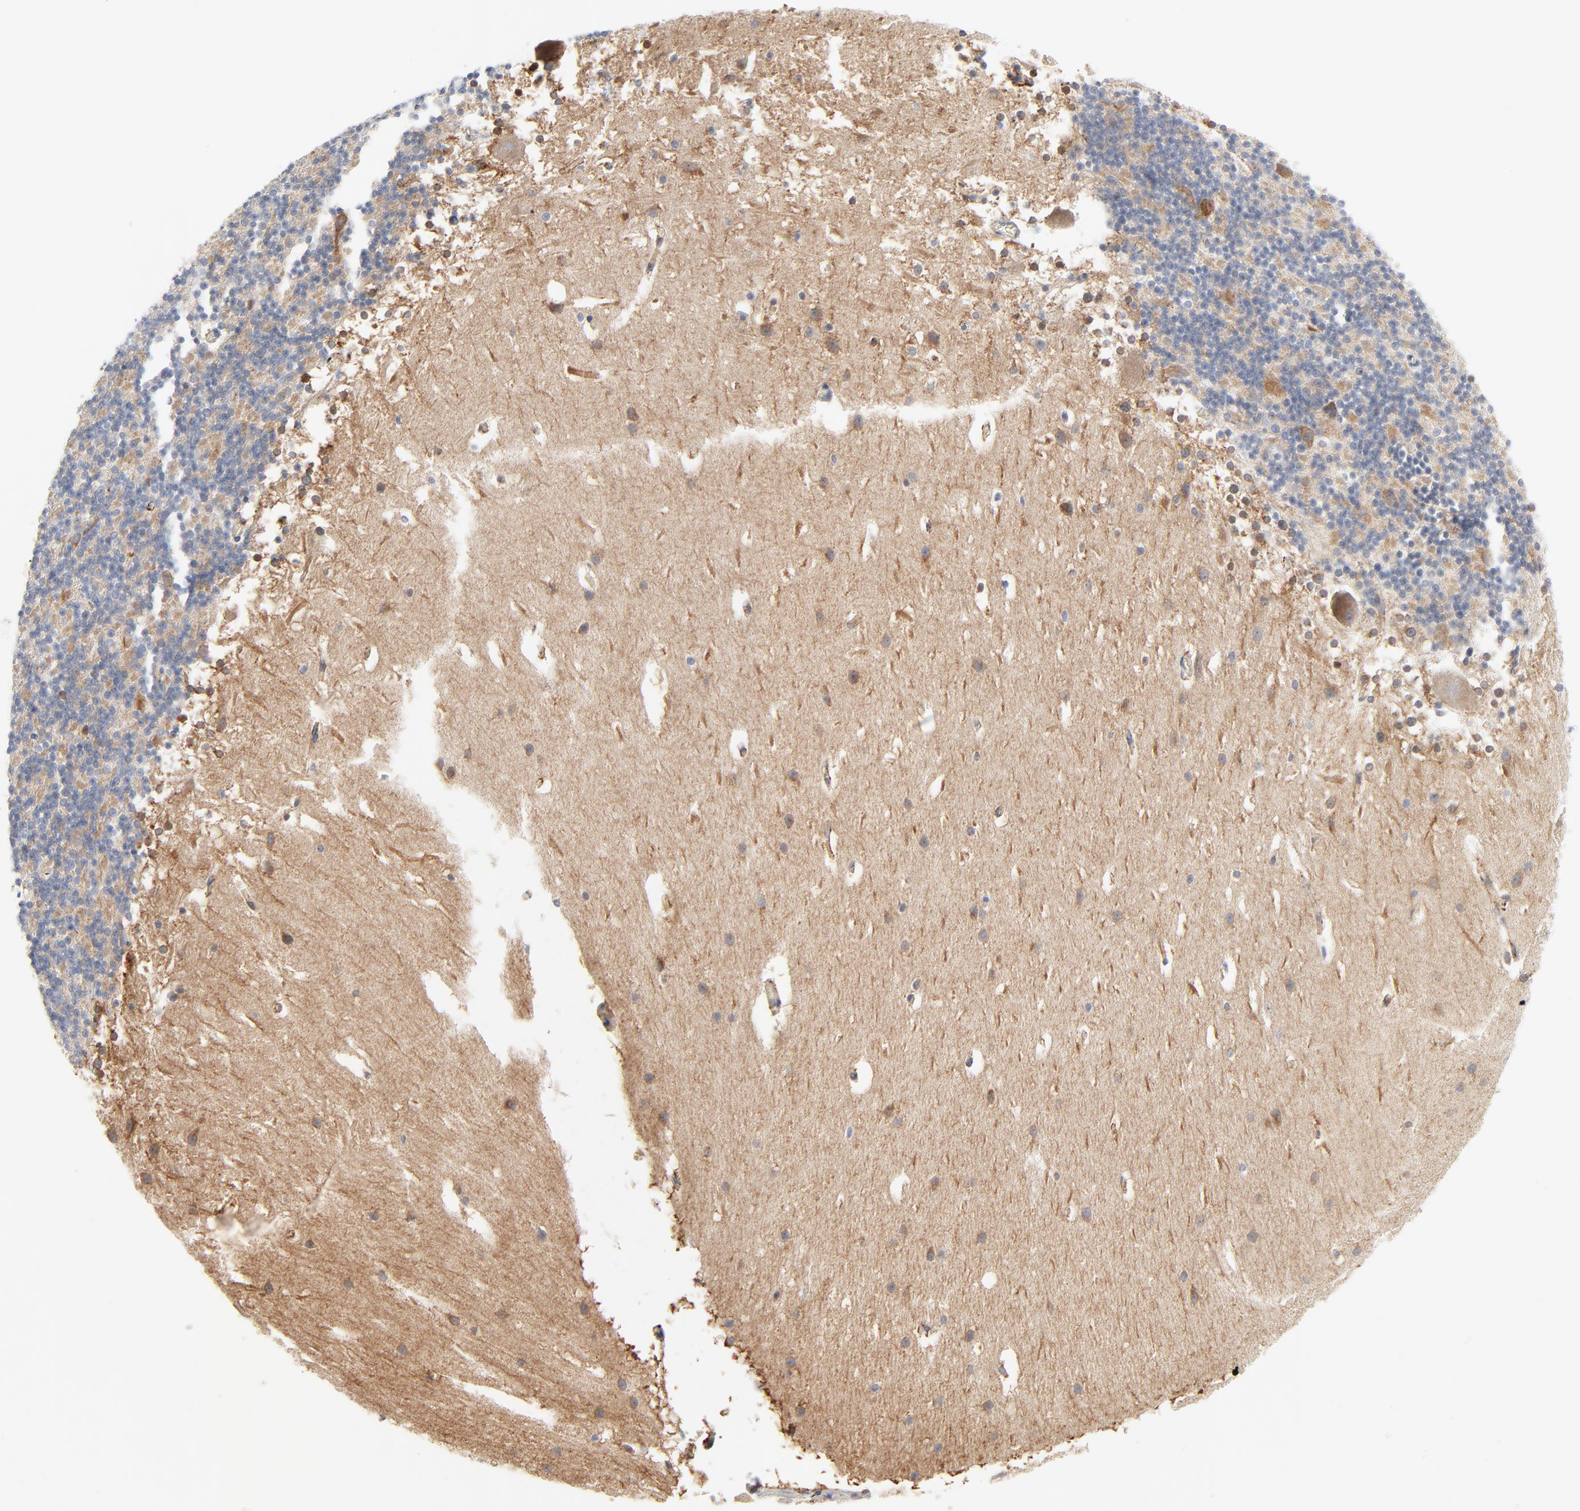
{"staining": {"intensity": "negative", "quantity": "none", "location": "none"}, "tissue": "cerebellum", "cell_type": "Cells in granular layer", "image_type": "normal", "snomed": [{"axis": "morphology", "description": "Normal tissue, NOS"}, {"axis": "topography", "description": "Cerebellum"}], "caption": "DAB (3,3'-diaminobenzidine) immunohistochemical staining of normal cerebellum exhibits no significant expression in cells in granular layer.", "gene": "IFT43", "patient": {"sex": "female", "age": 19}}